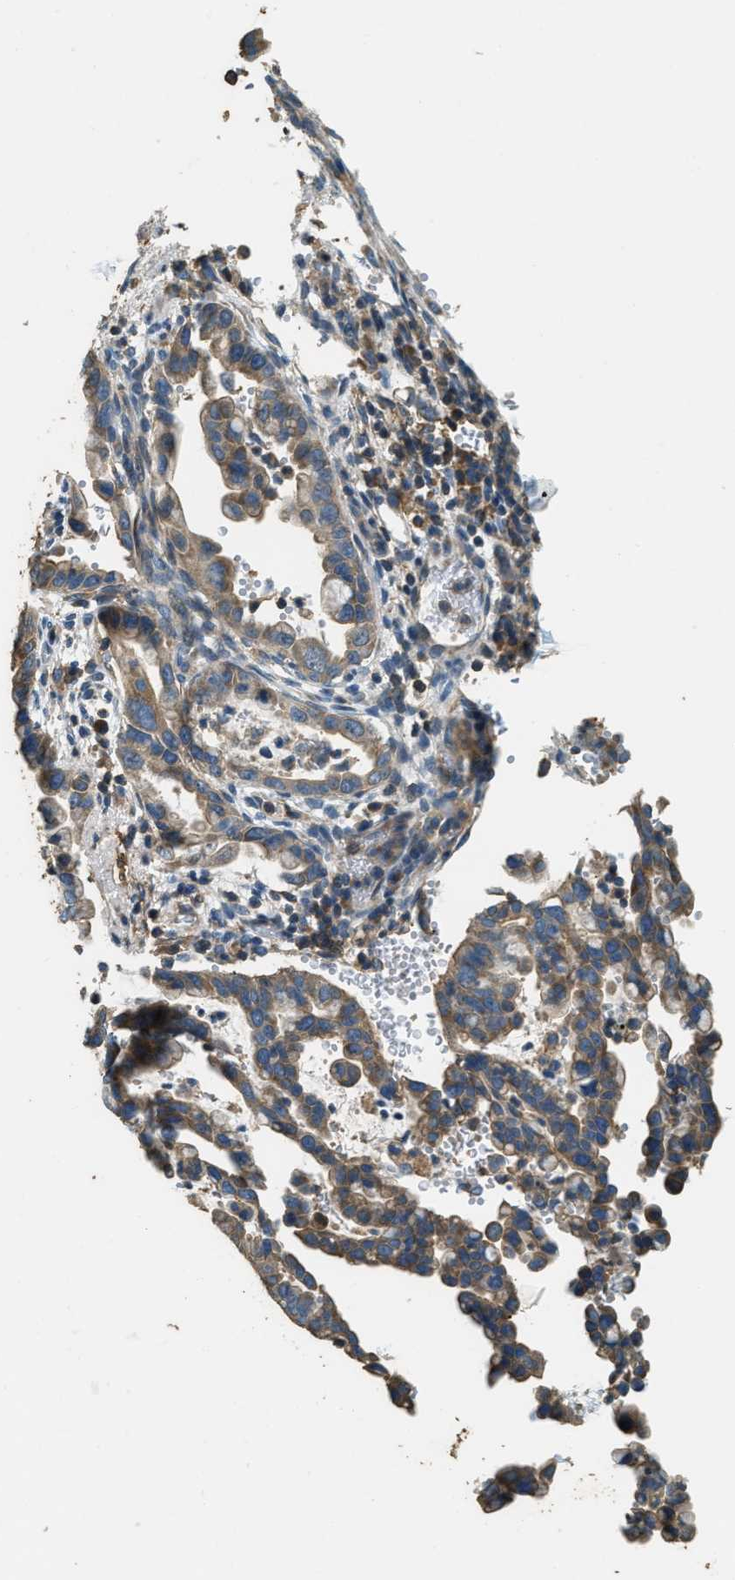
{"staining": {"intensity": "moderate", "quantity": ">75%", "location": "cytoplasmic/membranous"}, "tissue": "pancreatic cancer", "cell_type": "Tumor cells", "image_type": "cancer", "snomed": [{"axis": "morphology", "description": "Adenocarcinoma, NOS"}, {"axis": "topography", "description": "Pancreas"}], "caption": "This is an image of immunohistochemistry staining of adenocarcinoma (pancreatic), which shows moderate positivity in the cytoplasmic/membranous of tumor cells.", "gene": "ERGIC1", "patient": {"sex": "female", "age": 70}}